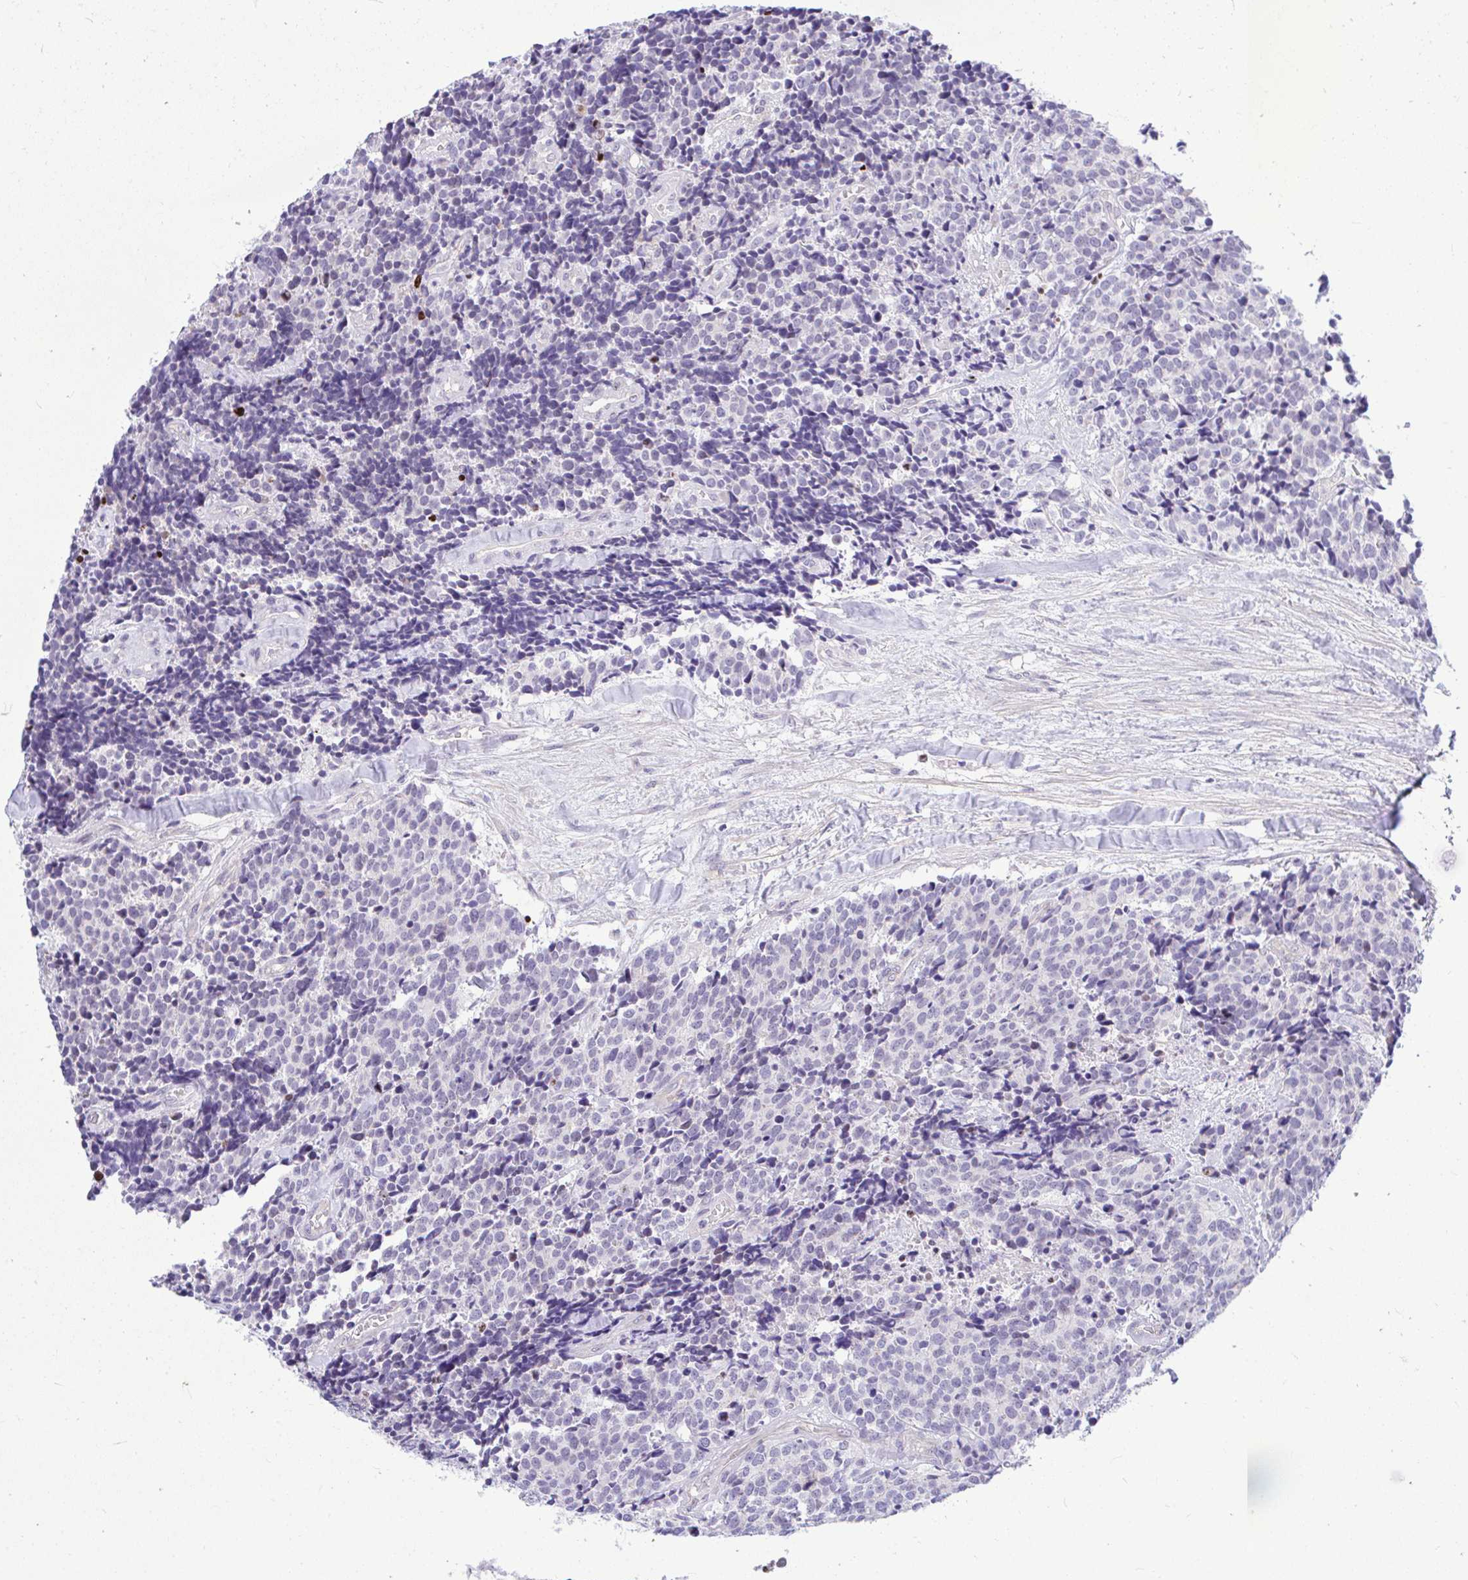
{"staining": {"intensity": "negative", "quantity": "none", "location": "none"}, "tissue": "carcinoid", "cell_type": "Tumor cells", "image_type": "cancer", "snomed": [{"axis": "morphology", "description": "Carcinoid, malignant, NOS"}, {"axis": "topography", "description": "Skin"}], "caption": "Immunohistochemical staining of human carcinoid (malignant) exhibits no significant staining in tumor cells.", "gene": "SLC25A51", "patient": {"sex": "female", "age": 79}}